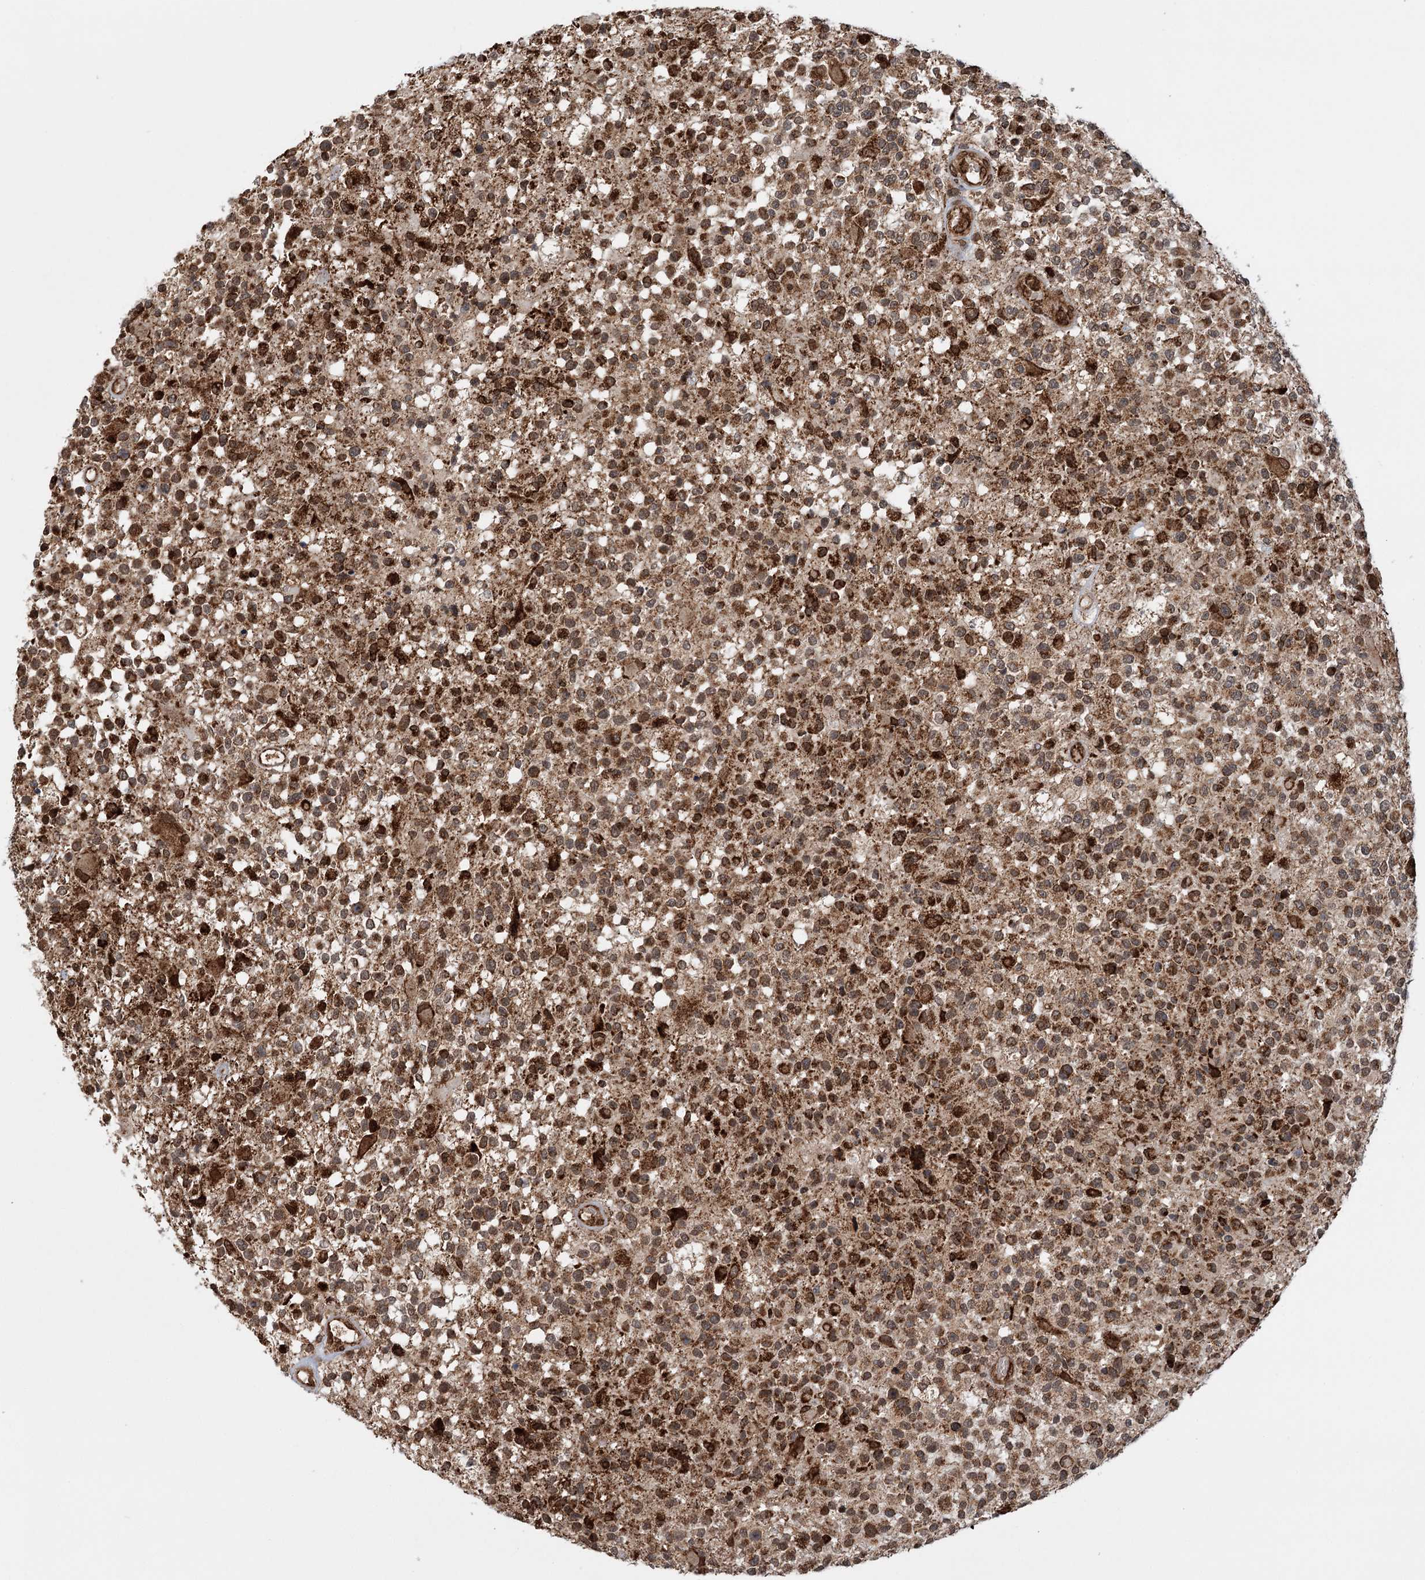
{"staining": {"intensity": "strong", "quantity": ">75%", "location": "cytoplasmic/membranous"}, "tissue": "glioma", "cell_type": "Tumor cells", "image_type": "cancer", "snomed": [{"axis": "morphology", "description": "Glioma, malignant, High grade"}, {"axis": "morphology", "description": "Glioblastoma, NOS"}, {"axis": "topography", "description": "Brain"}], "caption": "Glioblastoma was stained to show a protein in brown. There is high levels of strong cytoplasmic/membranous staining in about >75% of tumor cells.", "gene": "BCKDHA", "patient": {"sex": "male", "age": 60}}